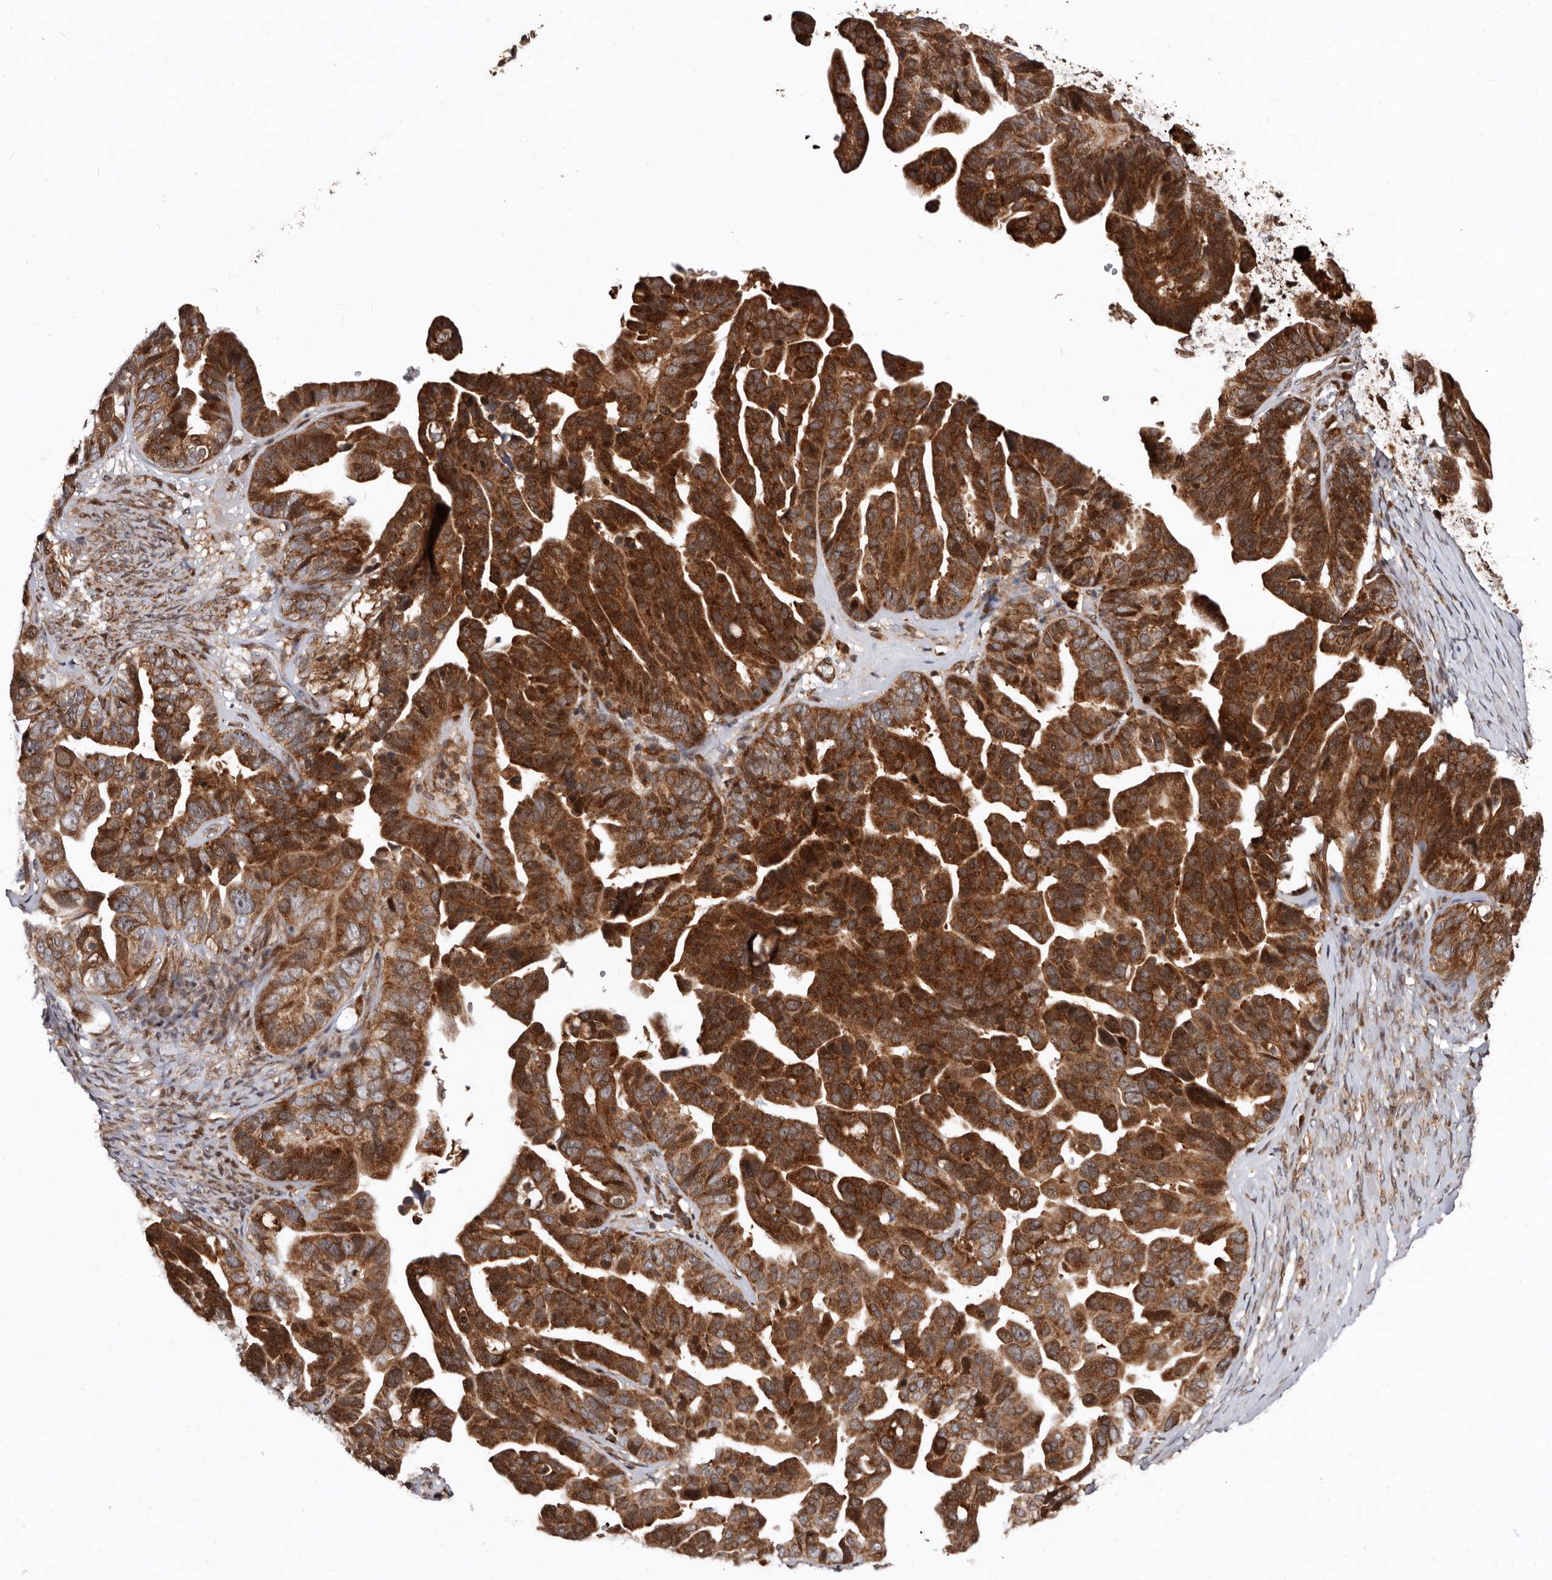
{"staining": {"intensity": "strong", "quantity": ">75%", "location": "cytoplasmic/membranous"}, "tissue": "ovarian cancer", "cell_type": "Tumor cells", "image_type": "cancer", "snomed": [{"axis": "morphology", "description": "Cystadenocarcinoma, serous, NOS"}, {"axis": "topography", "description": "Ovary"}], "caption": "Protein staining exhibits strong cytoplasmic/membranous expression in about >75% of tumor cells in serous cystadenocarcinoma (ovarian). (DAB (3,3'-diaminobenzidine) IHC, brown staining for protein, blue staining for nuclei).", "gene": "WEE2", "patient": {"sex": "female", "age": 56}}